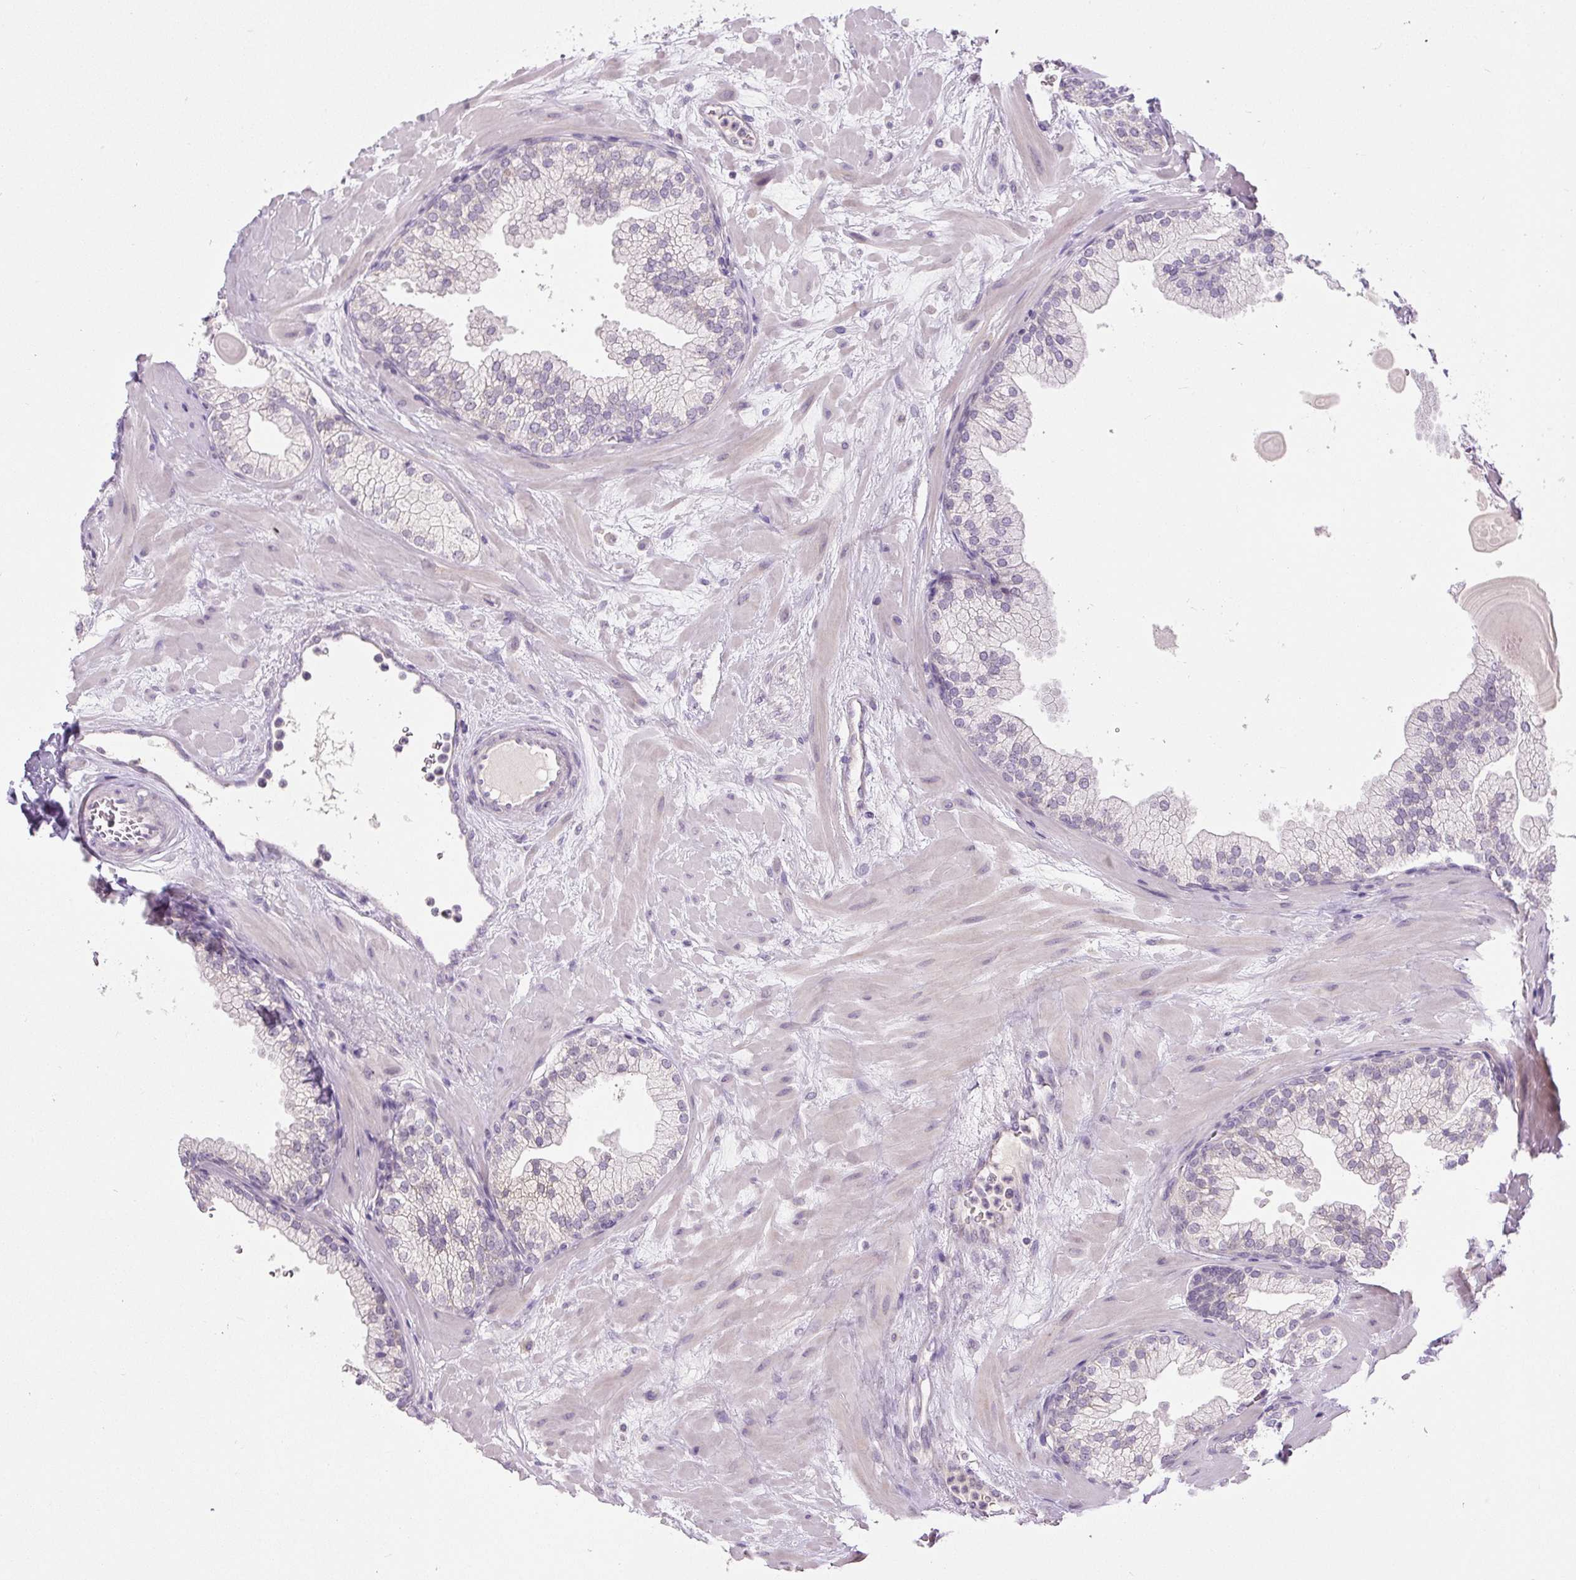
{"staining": {"intensity": "negative", "quantity": "none", "location": "none"}, "tissue": "prostate", "cell_type": "Glandular cells", "image_type": "normal", "snomed": [{"axis": "morphology", "description": "Normal tissue, NOS"}, {"axis": "topography", "description": "Prostate"}, {"axis": "topography", "description": "Peripheral nerve tissue"}], "caption": "This is an immunohistochemistry photomicrograph of normal prostate. There is no positivity in glandular cells.", "gene": "FABP7", "patient": {"sex": "male", "age": 61}}